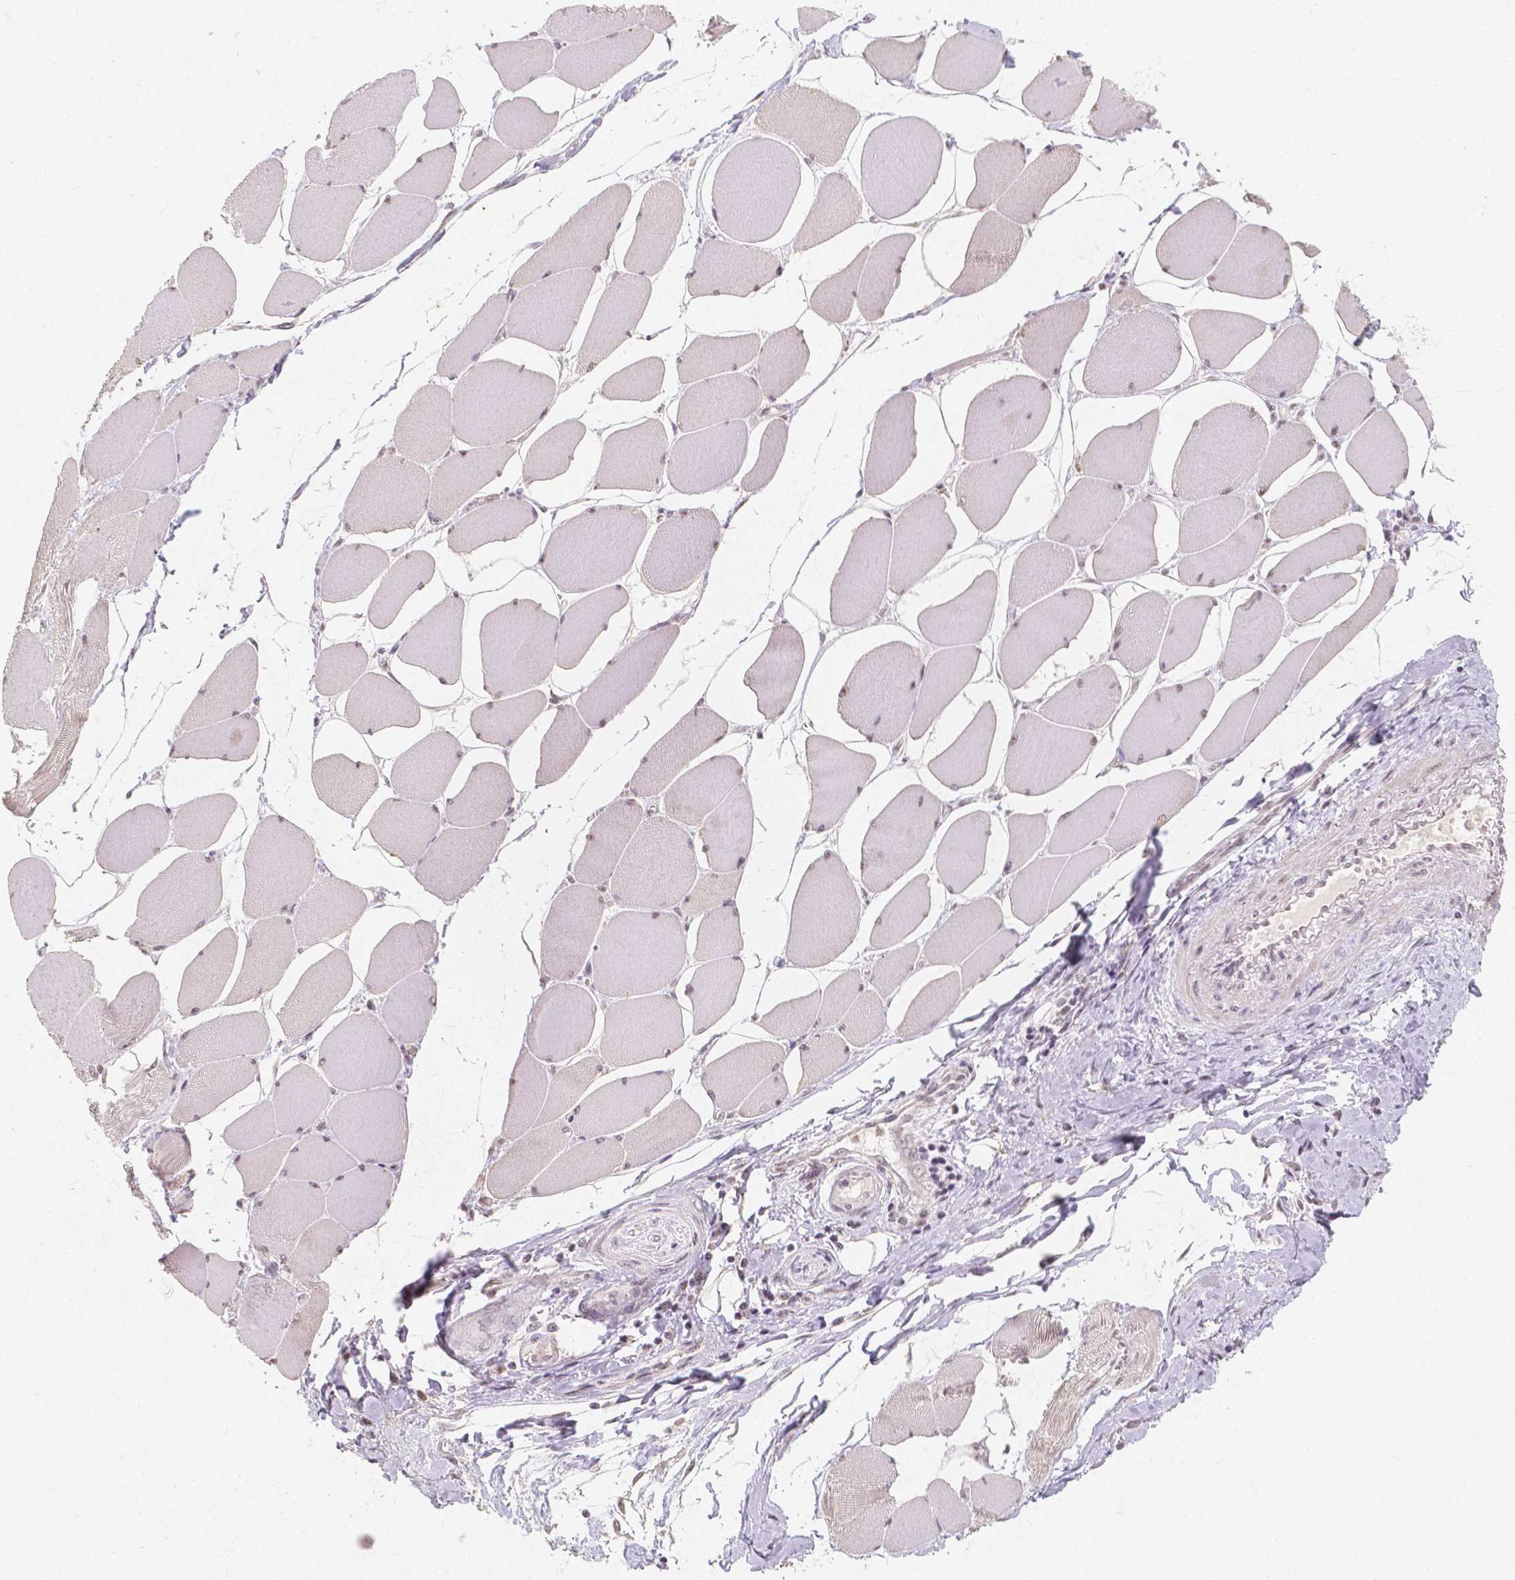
{"staining": {"intensity": "negative", "quantity": "none", "location": "none"}, "tissue": "skeletal muscle", "cell_type": "Myocytes", "image_type": "normal", "snomed": [{"axis": "morphology", "description": "Normal tissue, NOS"}, {"axis": "topography", "description": "Skeletal muscle"}], "caption": "The micrograph shows no staining of myocytes in normal skeletal muscle. (DAB (3,3'-diaminobenzidine) IHC with hematoxylin counter stain).", "gene": "NOLC1", "patient": {"sex": "female", "age": 75}}